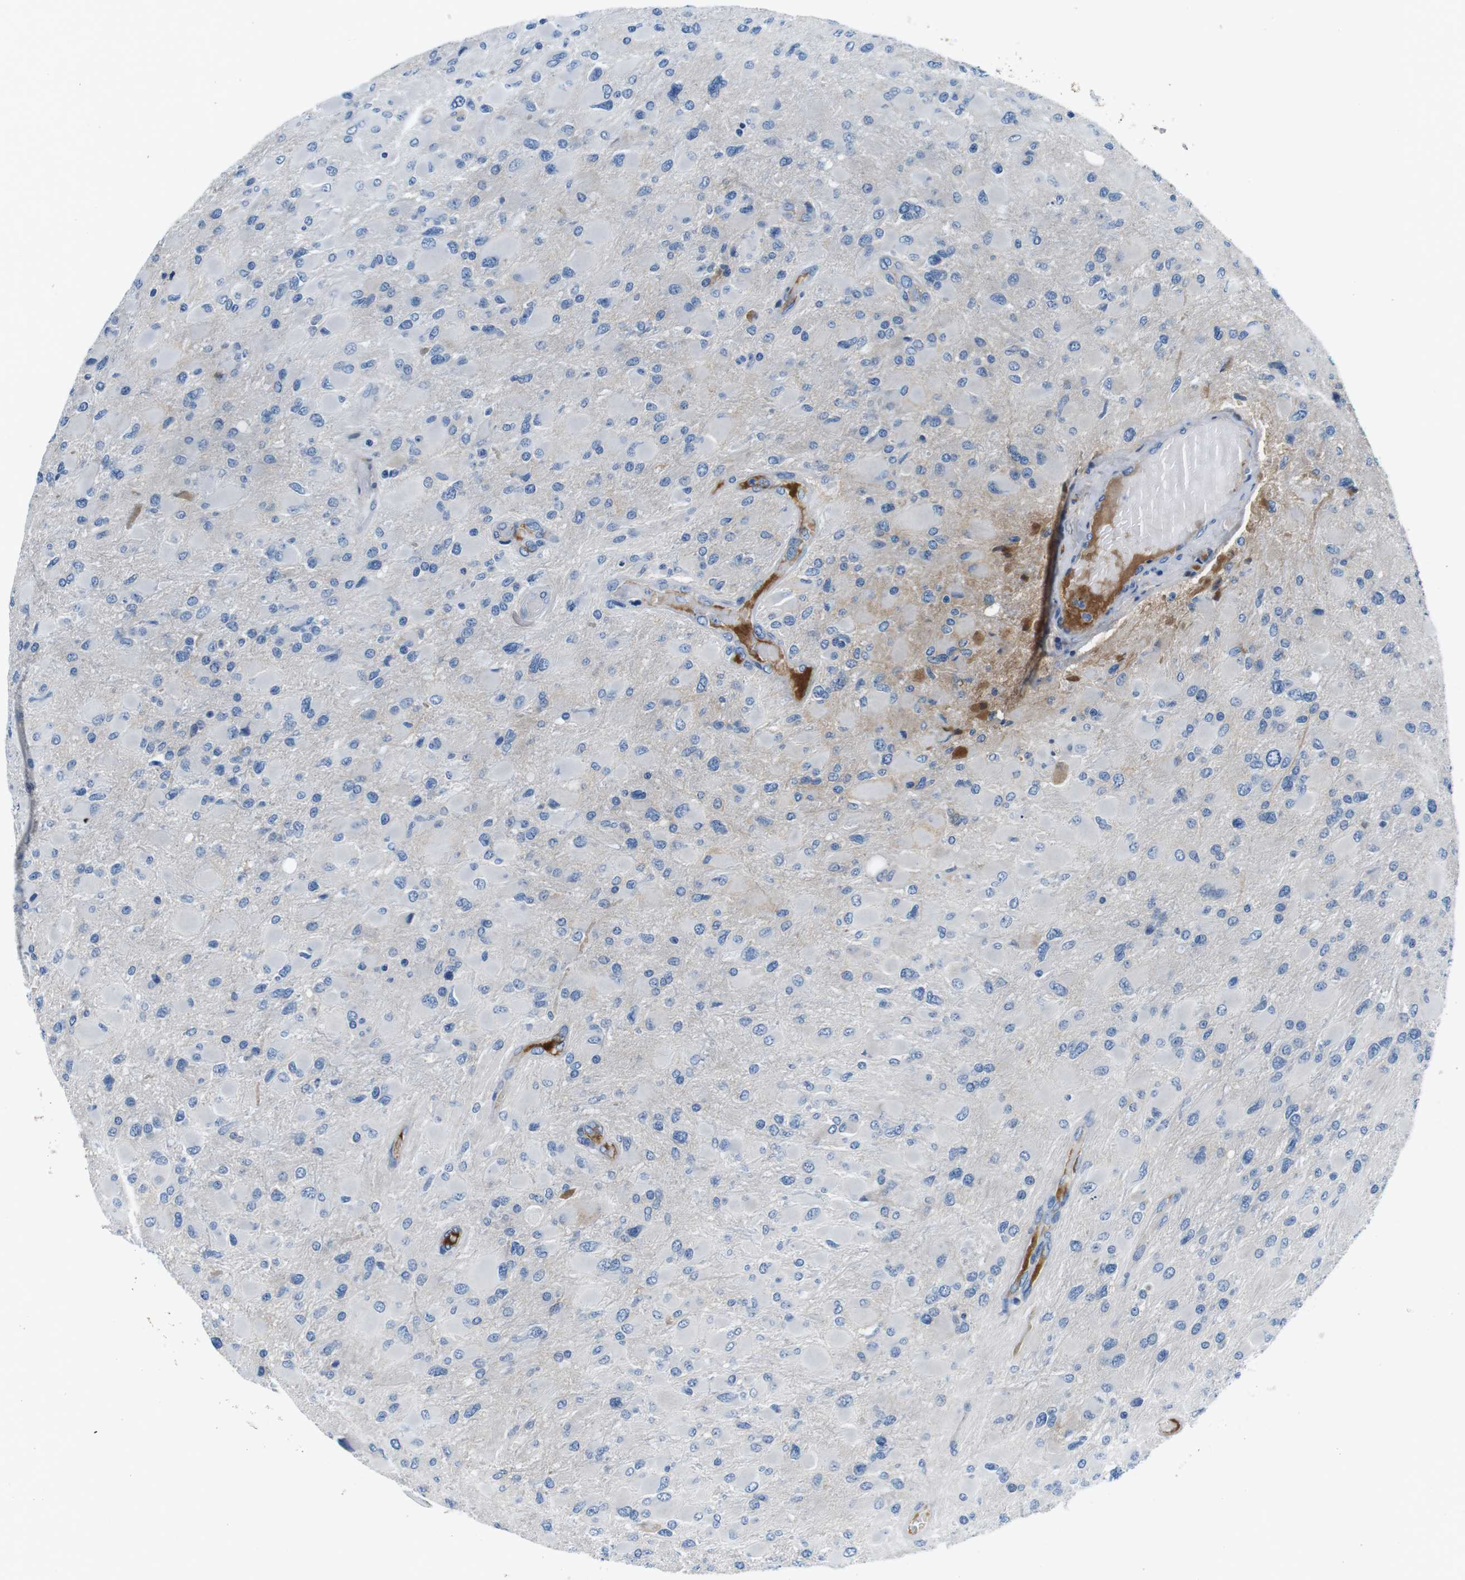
{"staining": {"intensity": "negative", "quantity": "none", "location": "none"}, "tissue": "glioma", "cell_type": "Tumor cells", "image_type": "cancer", "snomed": [{"axis": "morphology", "description": "Glioma, malignant, High grade"}, {"axis": "topography", "description": "Cerebral cortex"}], "caption": "The micrograph exhibits no staining of tumor cells in glioma. Nuclei are stained in blue.", "gene": "IGHD", "patient": {"sex": "female", "age": 36}}